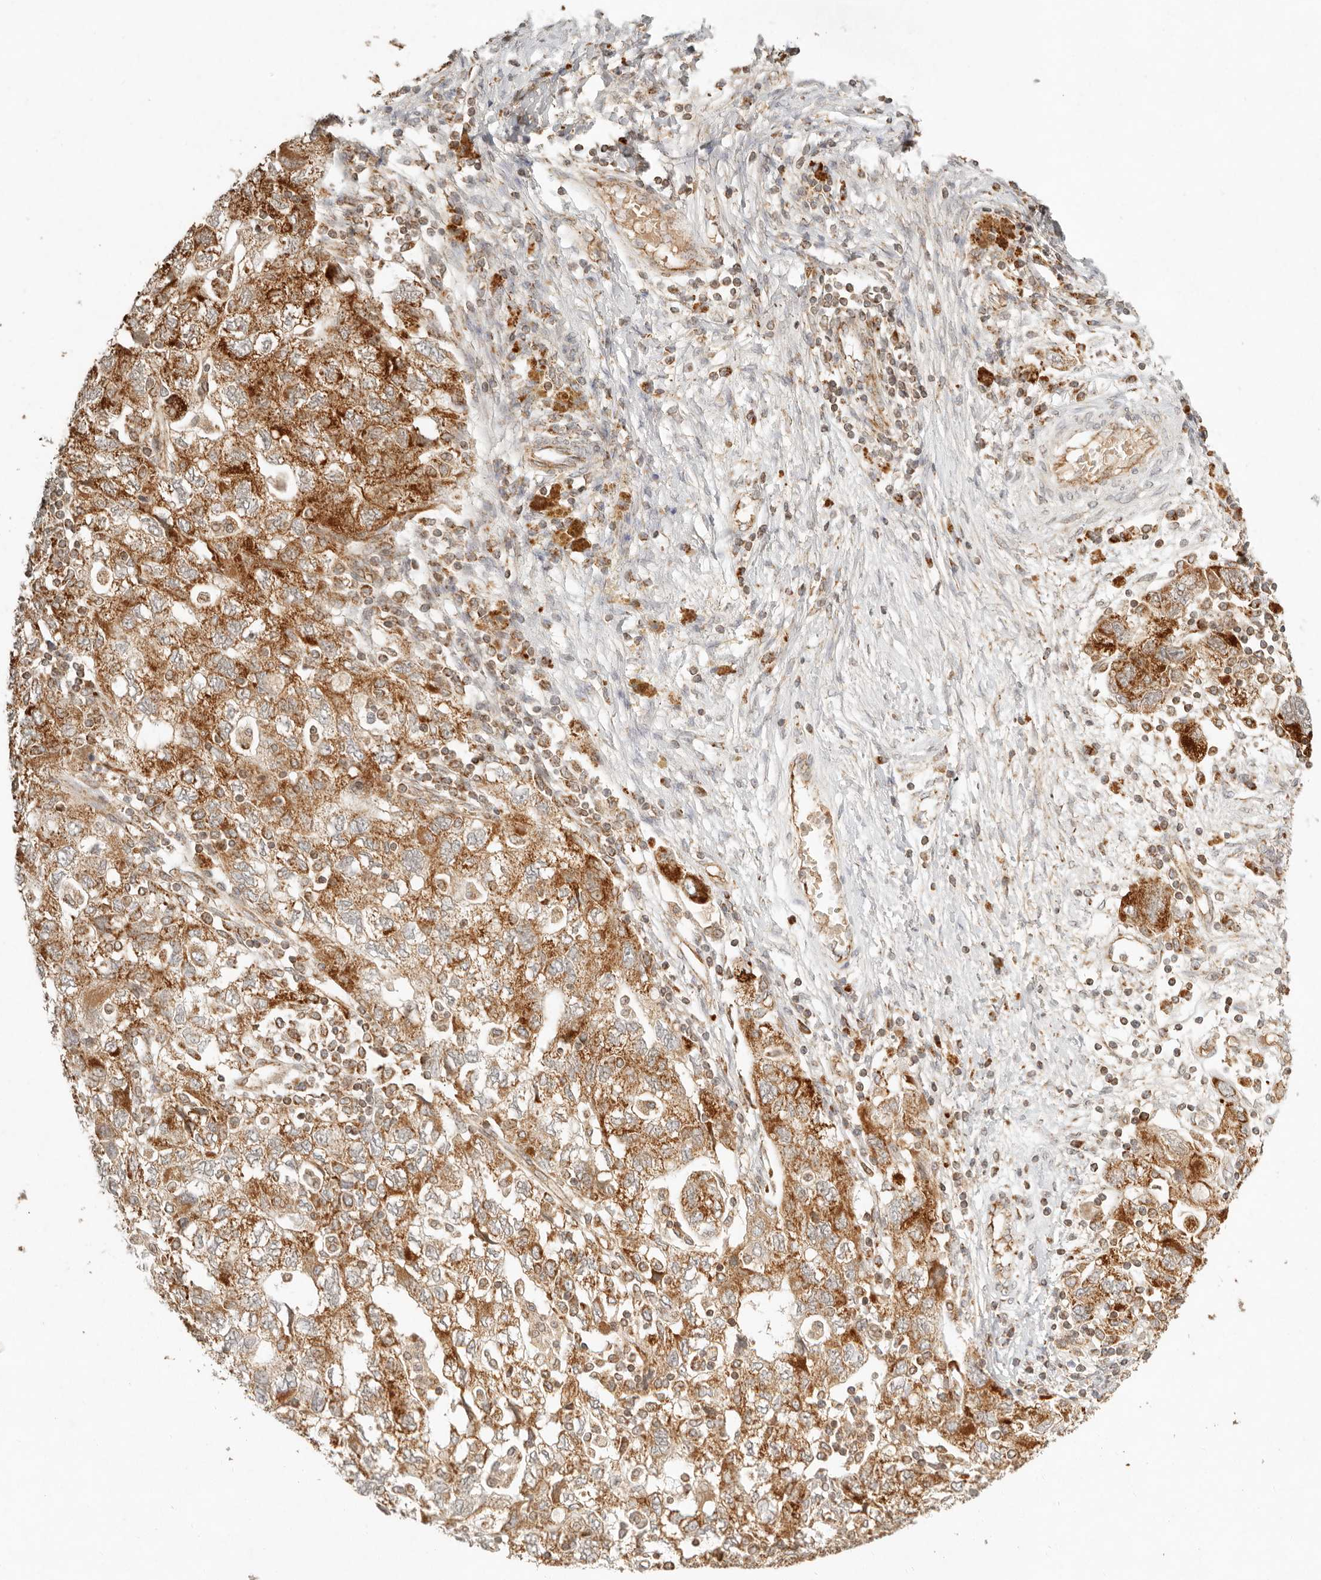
{"staining": {"intensity": "strong", "quantity": ">75%", "location": "cytoplasmic/membranous"}, "tissue": "ovarian cancer", "cell_type": "Tumor cells", "image_type": "cancer", "snomed": [{"axis": "morphology", "description": "Carcinoma, NOS"}, {"axis": "morphology", "description": "Cystadenocarcinoma, serous, NOS"}, {"axis": "topography", "description": "Ovary"}], "caption": "There is high levels of strong cytoplasmic/membranous expression in tumor cells of ovarian cancer, as demonstrated by immunohistochemical staining (brown color).", "gene": "MRPL55", "patient": {"sex": "female", "age": 69}}